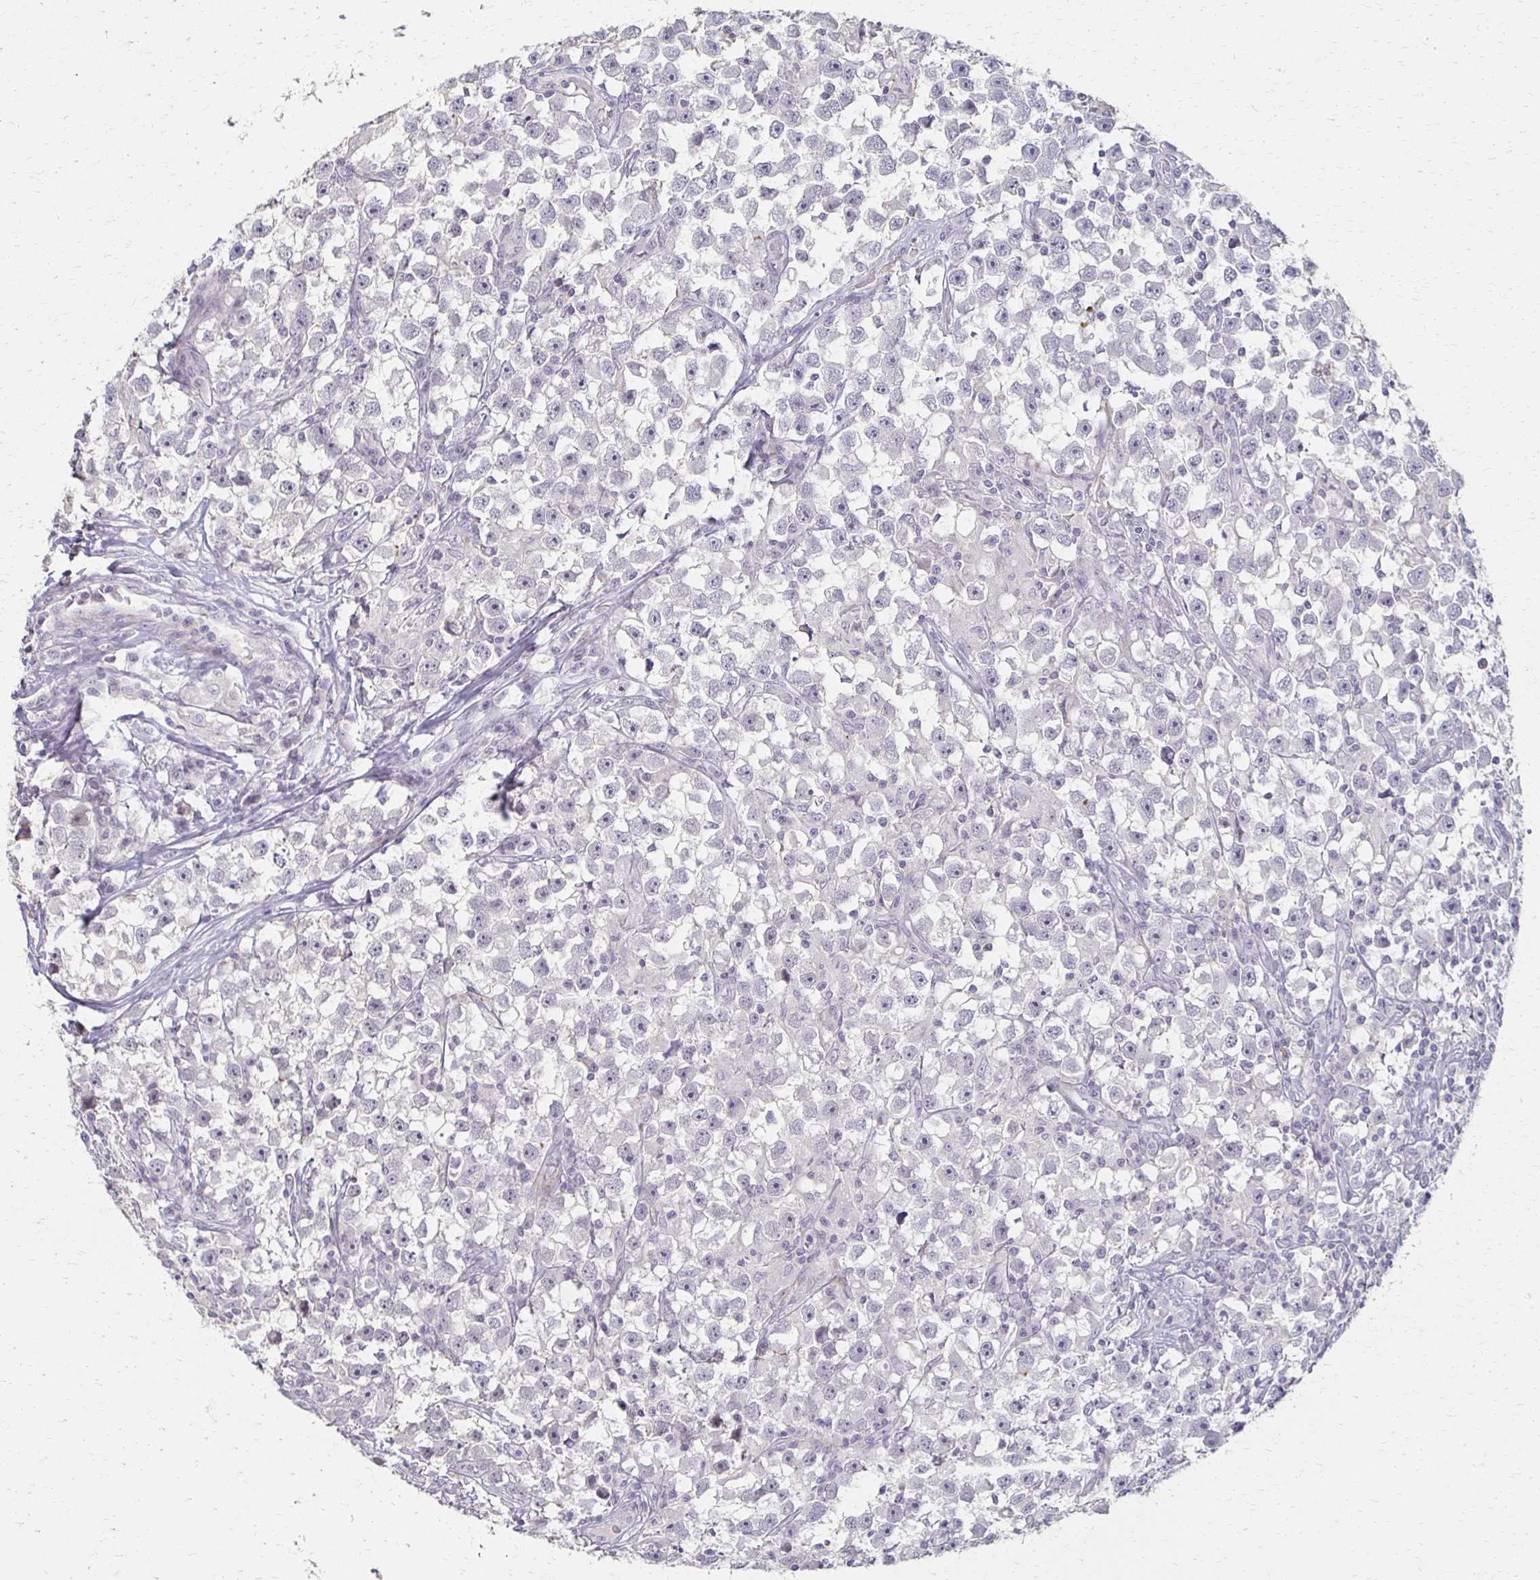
{"staining": {"intensity": "negative", "quantity": "none", "location": "none"}, "tissue": "testis cancer", "cell_type": "Tumor cells", "image_type": "cancer", "snomed": [{"axis": "morphology", "description": "Seminoma, NOS"}, {"axis": "topography", "description": "Testis"}], "caption": "Protein analysis of seminoma (testis) exhibits no significant positivity in tumor cells.", "gene": "FOXO4", "patient": {"sex": "male", "age": 33}}